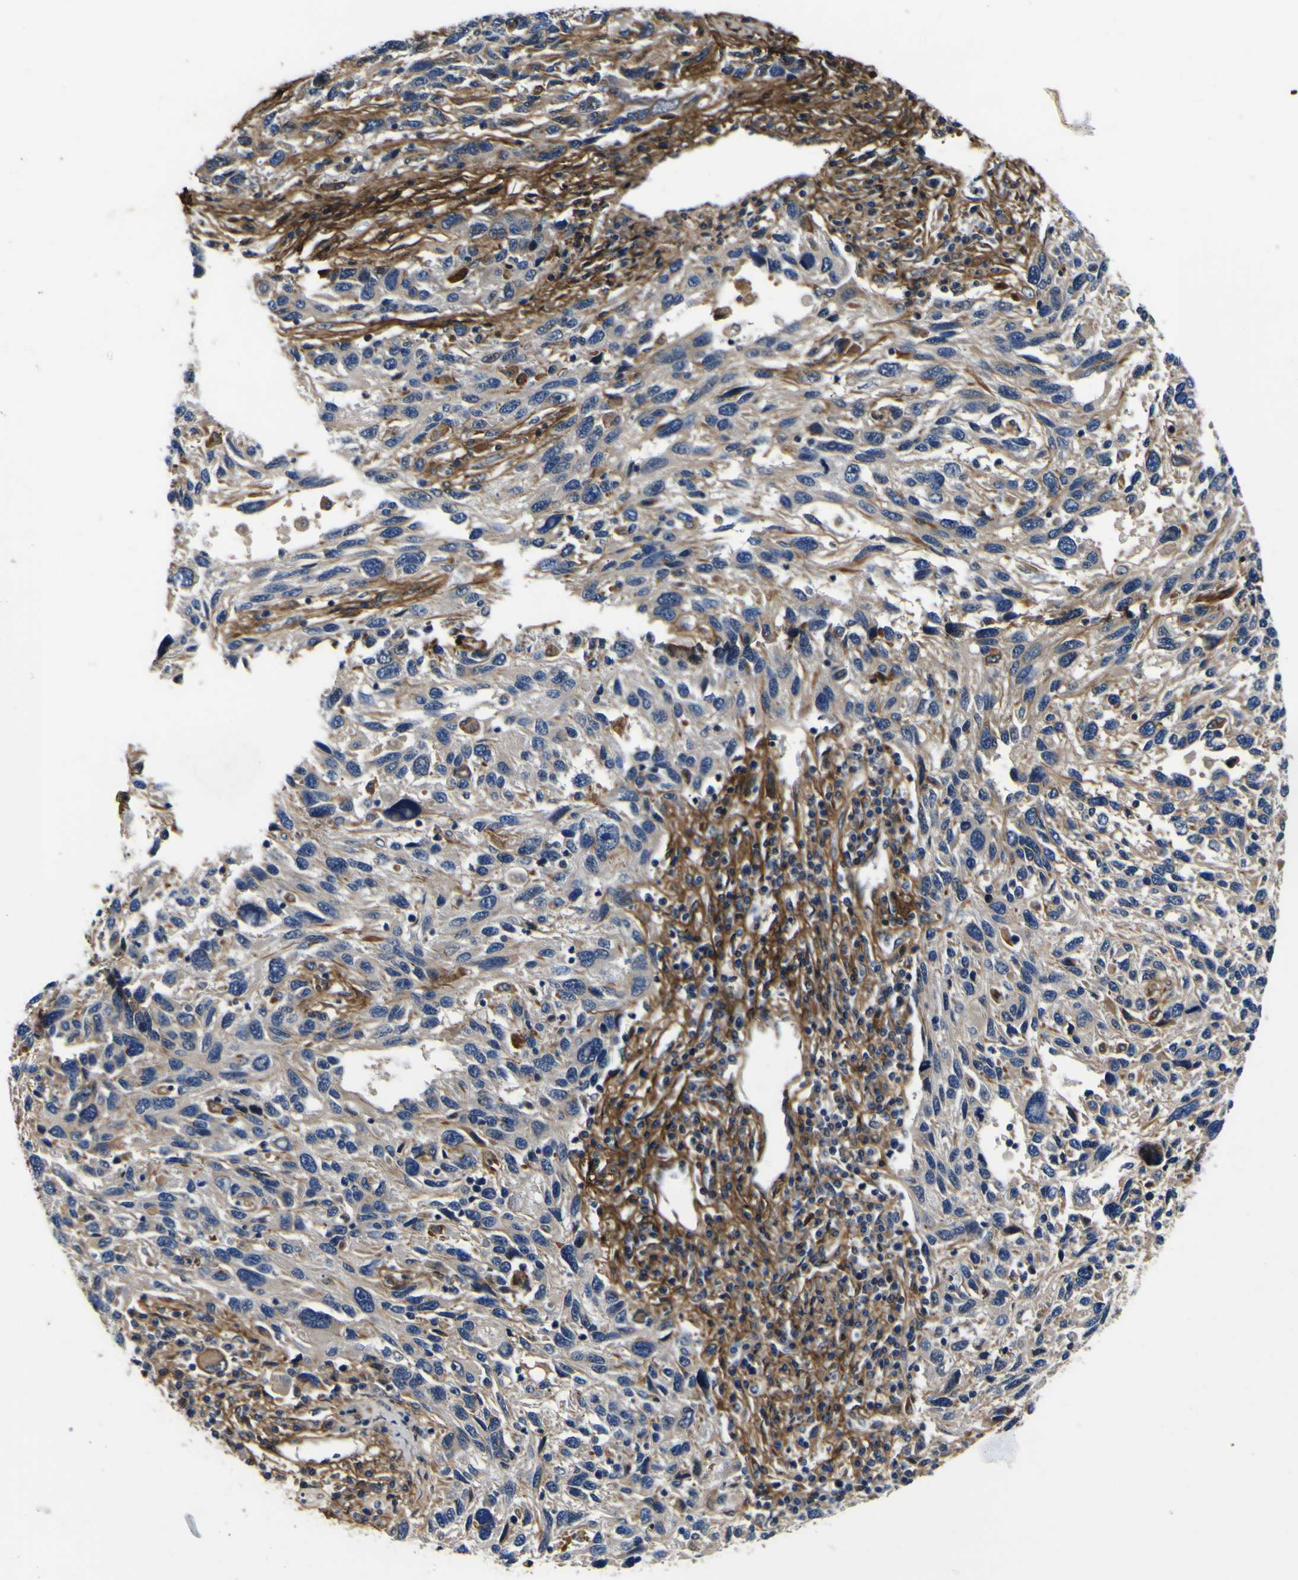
{"staining": {"intensity": "moderate", "quantity": "25%-75%", "location": "cytoplasmic/membranous"}, "tissue": "melanoma", "cell_type": "Tumor cells", "image_type": "cancer", "snomed": [{"axis": "morphology", "description": "Malignant melanoma, NOS"}, {"axis": "topography", "description": "Skin"}], "caption": "Immunohistochemistry photomicrograph of malignant melanoma stained for a protein (brown), which exhibits medium levels of moderate cytoplasmic/membranous positivity in about 25%-75% of tumor cells.", "gene": "POSTN", "patient": {"sex": "male", "age": 53}}